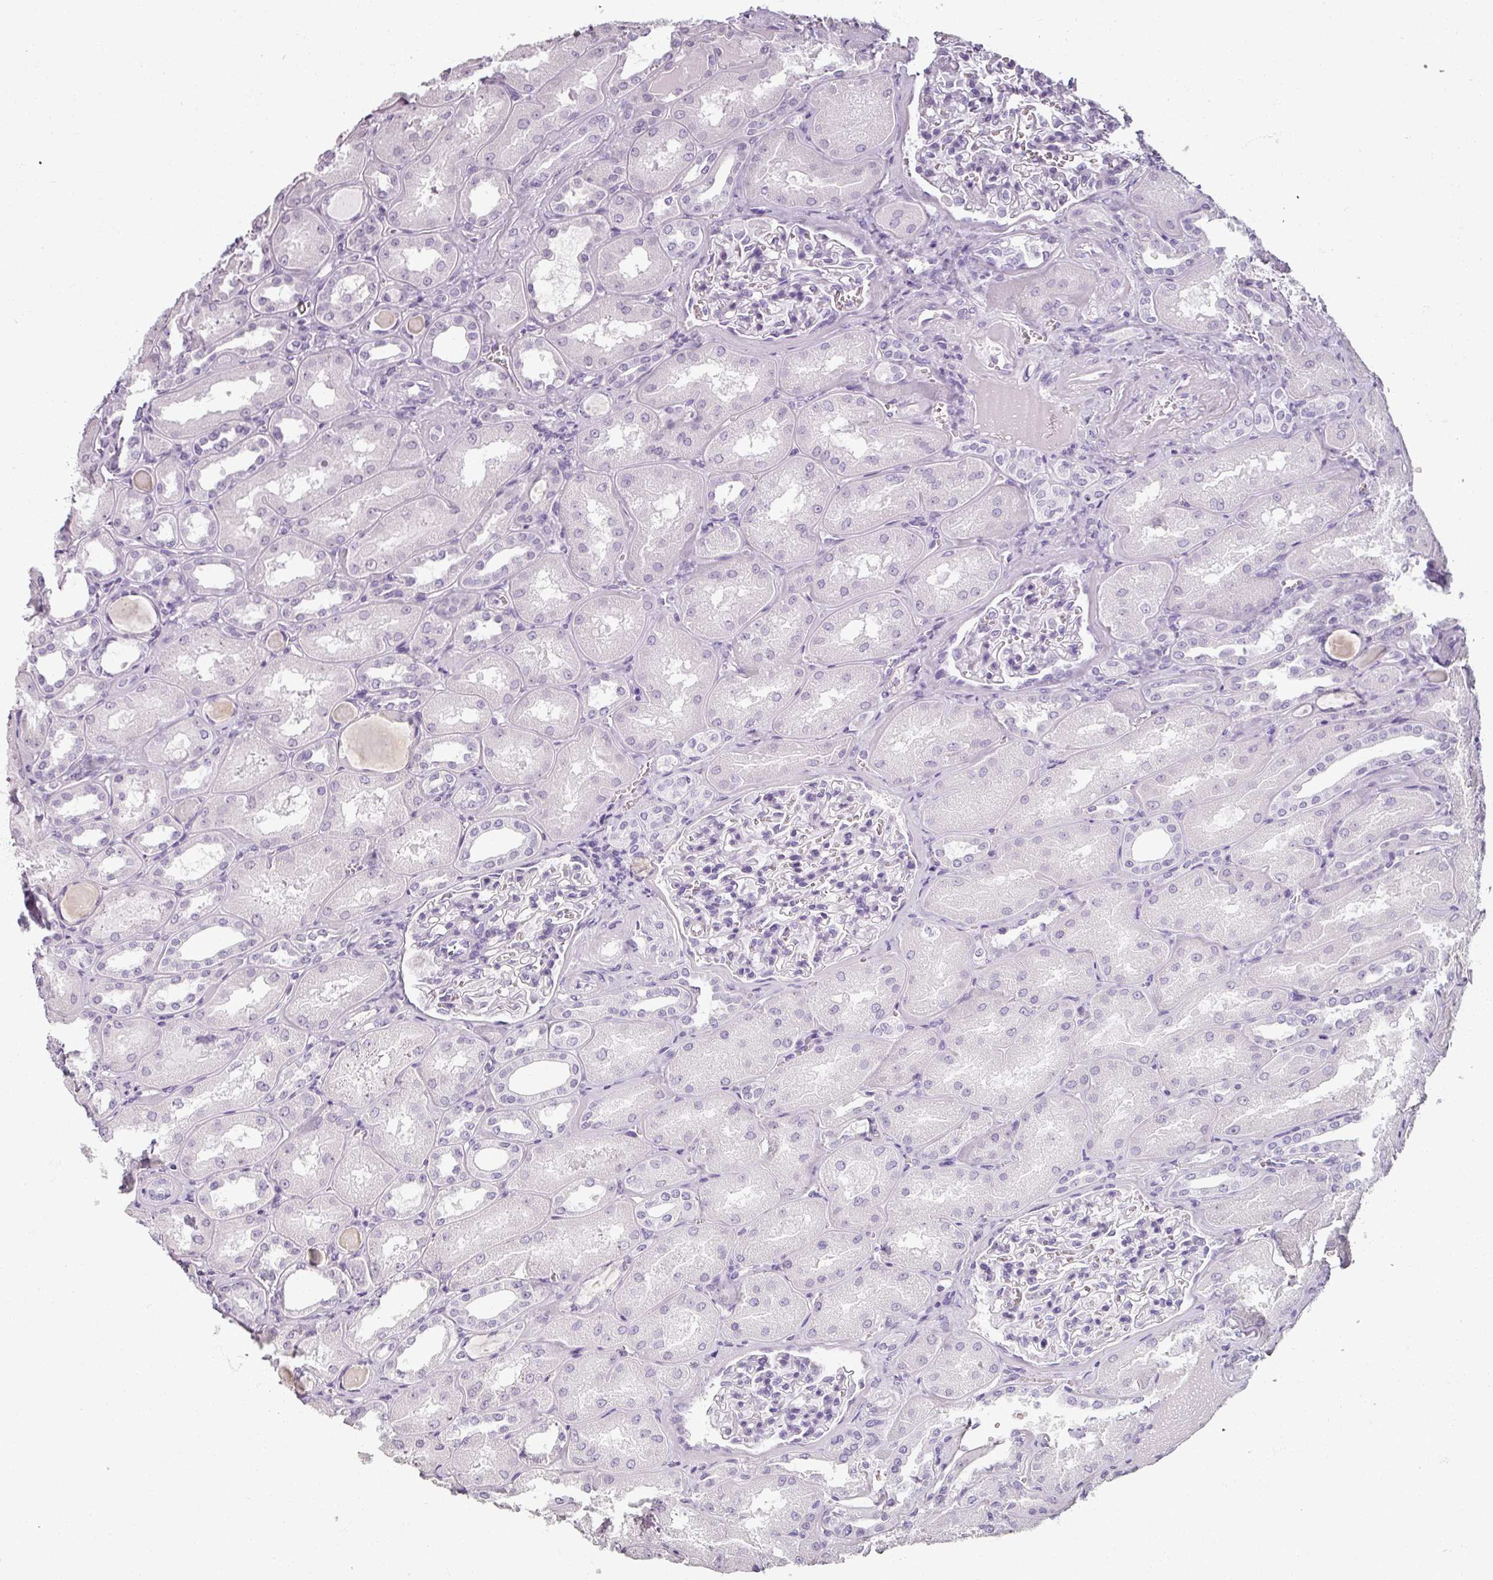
{"staining": {"intensity": "negative", "quantity": "none", "location": "none"}, "tissue": "kidney", "cell_type": "Cells in glomeruli", "image_type": "normal", "snomed": [{"axis": "morphology", "description": "Normal tissue, NOS"}, {"axis": "topography", "description": "Kidney"}], "caption": "DAB (3,3'-diaminobenzidine) immunohistochemical staining of normal human kidney displays no significant staining in cells in glomeruli. (Immunohistochemistry (ihc), brightfield microscopy, high magnification).", "gene": "REG3A", "patient": {"sex": "male", "age": 61}}